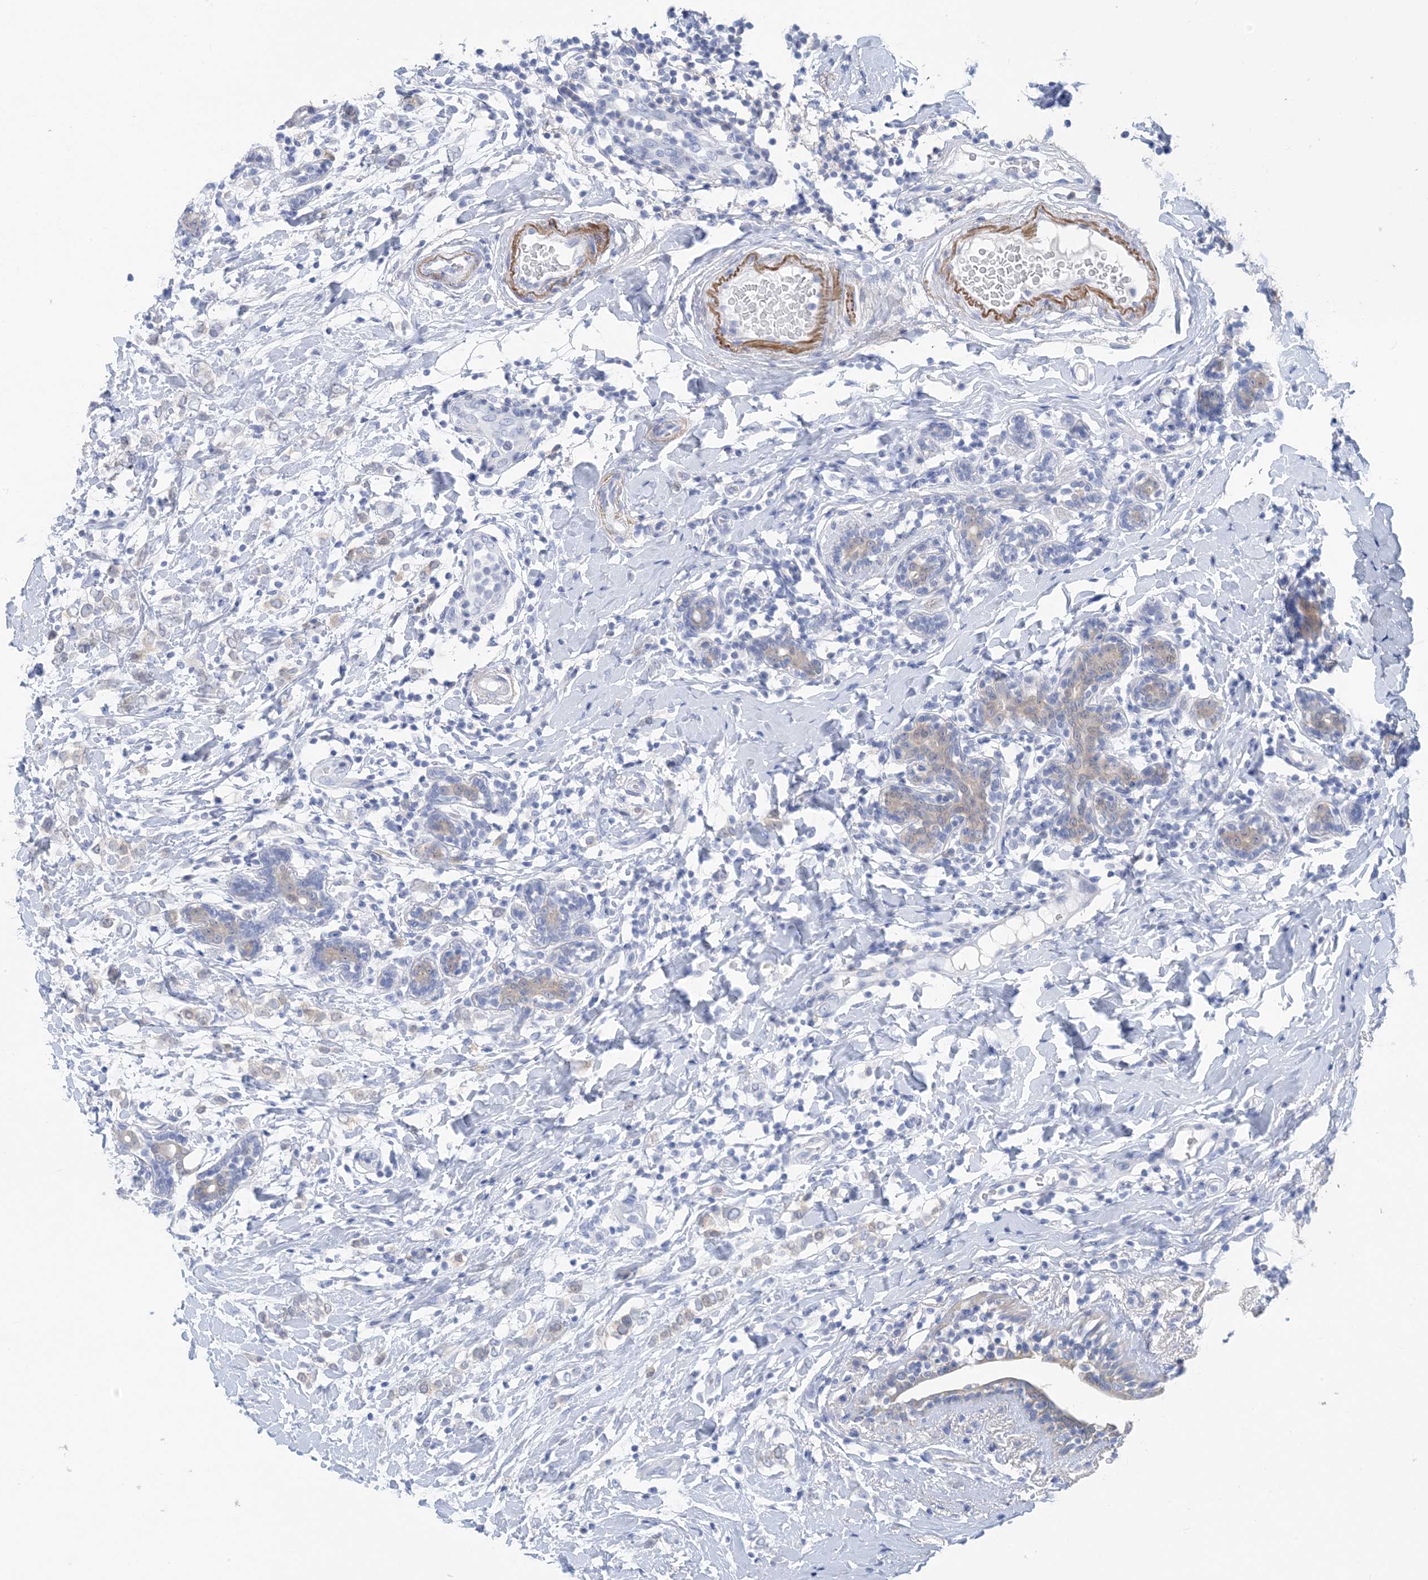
{"staining": {"intensity": "negative", "quantity": "none", "location": "none"}, "tissue": "breast cancer", "cell_type": "Tumor cells", "image_type": "cancer", "snomed": [{"axis": "morphology", "description": "Normal tissue, NOS"}, {"axis": "morphology", "description": "Lobular carcinoma"}, {"axis": "topography", "description": "Breast"}], "caption": "There is no significant expression in tumor cells of lobular carcinoma (breast).", "gene": "SH3YL1", "patient": {"sex": "female", "age": 47}}